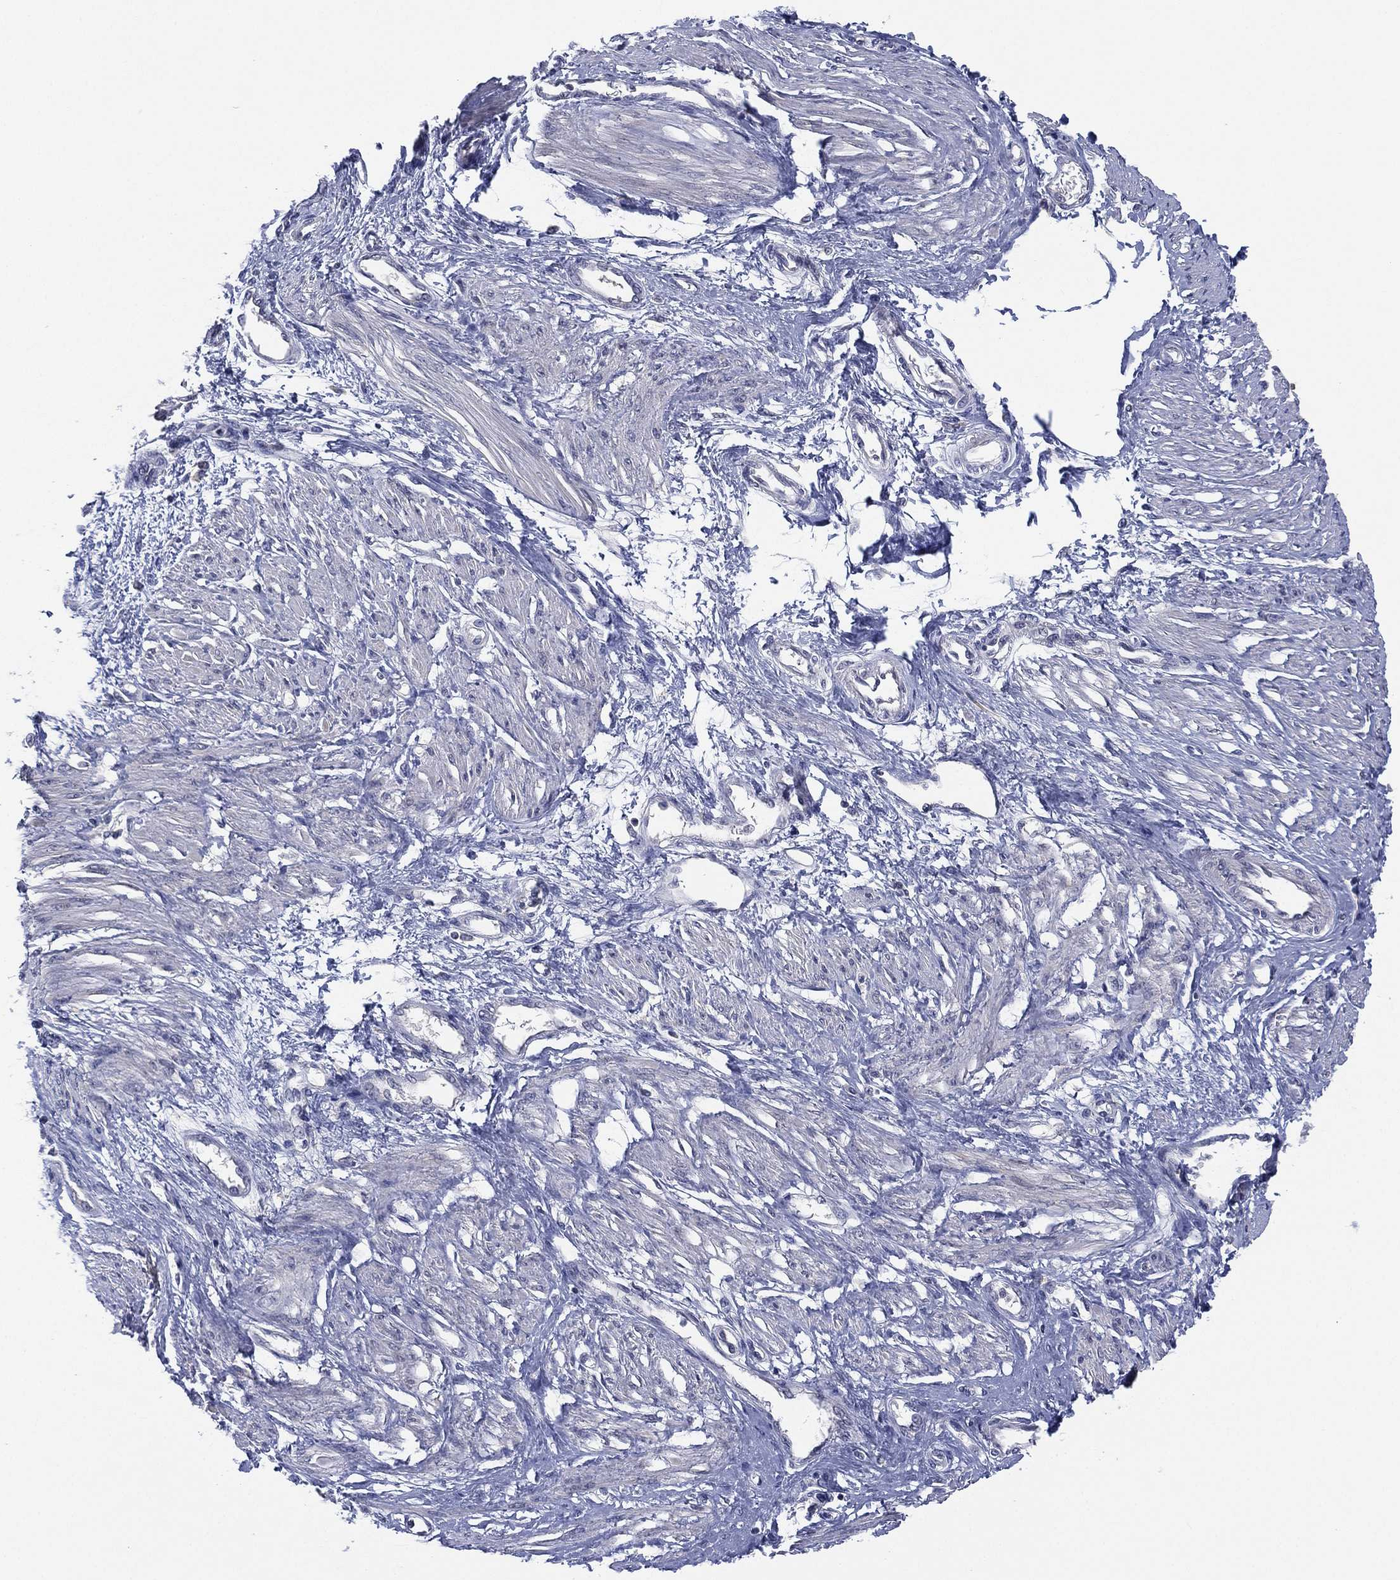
{"staining": {"intensity": "negative", "quantity": "none", "location": "none"}, "tissue": "smooth muscle", "cell_type": "Smooth muscle cells", "image_type": "normal", "snomed": [{"axis": "morphology", "description": "Normal tissue, NOS"}, {"axis": "topography", "description": "Smooth muscle"}, {"axis": "topography", "description": "Uterus"}], "caption": "DAB immunohistochemical staining of unremarkable smooth muscle exhibits no significant staining in smooth muscle cells.", "gene": "MPP7", "patient": {"sex": "female", "age": 39}}